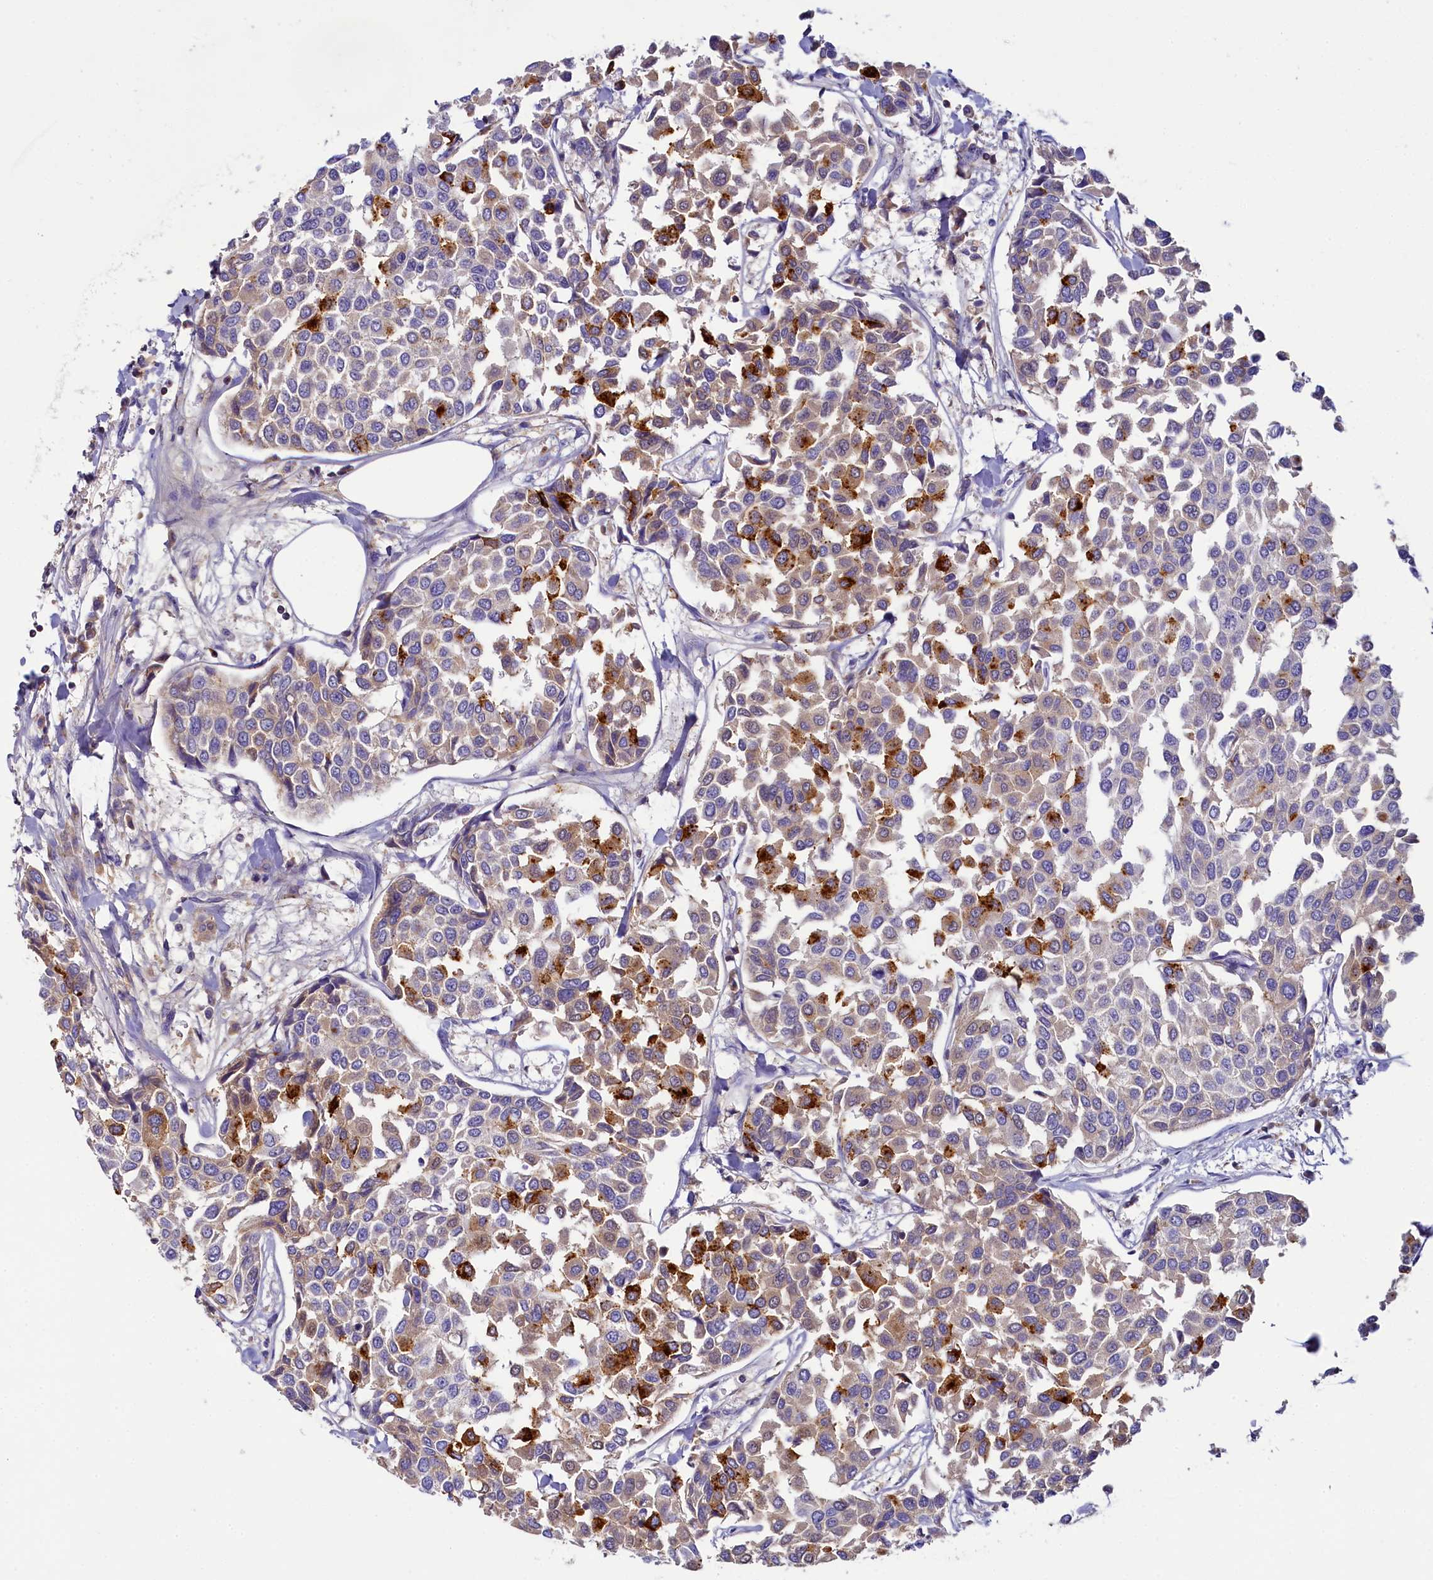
{"staining": {"intensity": "strong", "quantity": "<25%", "location": "cytoplasmic/membranous"}, "tissue": "breast cancer", "cell_type": "Tumor cells", "image_type": "cancer", "snomed": [{"axis": "morphology", "description": "Duct carcinoma"}, {"axis": "topography", "description": "Breast"}], "caption": "An immunohistochemistry image of tumor tissue is shown. Protein staining in brown highlights strong cytoplasmic/membranous positivity in breast cancer within tumor cells.", "gene": "FGFR2", "patient": {"sex": "female", "age": 55}}